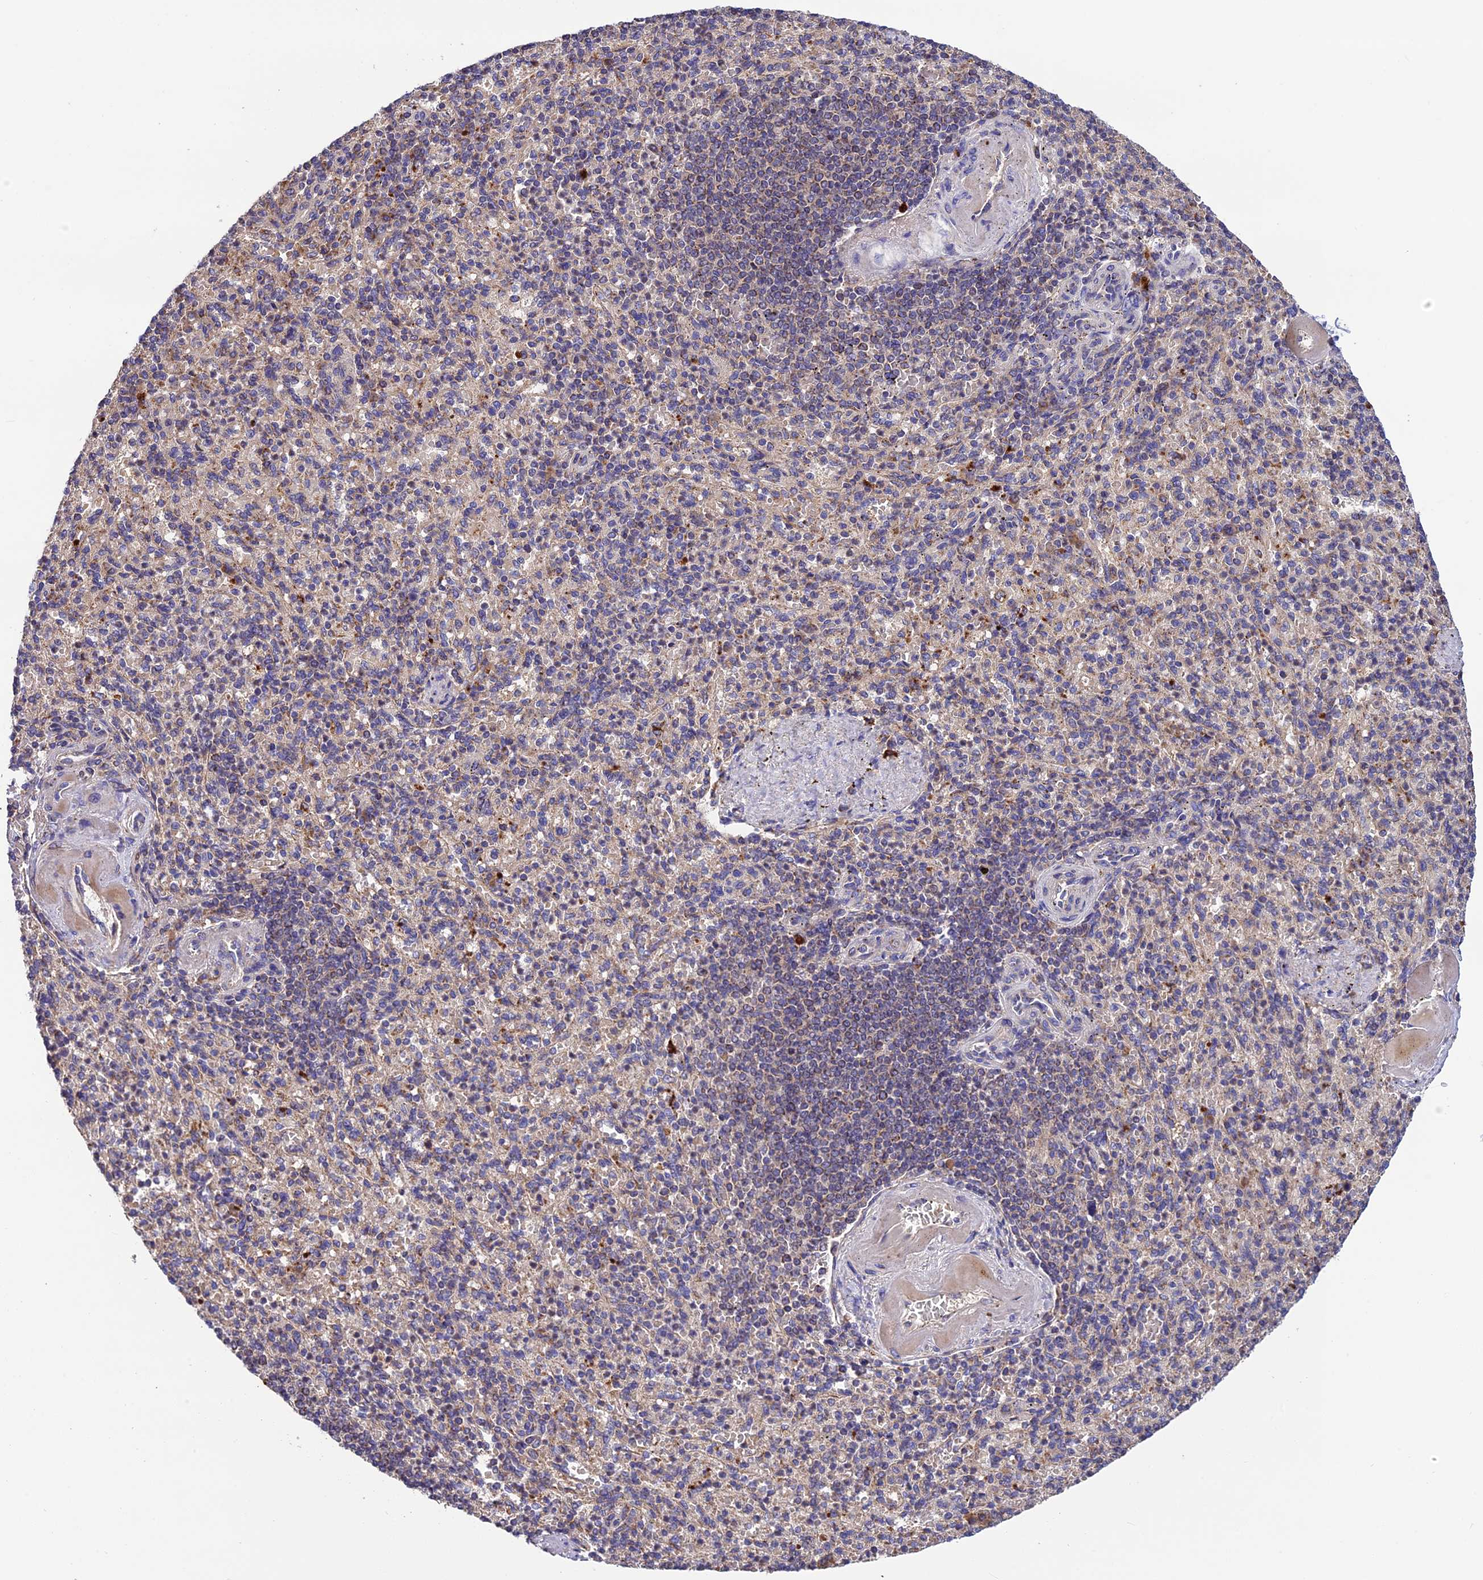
{"staining": {"intensity": "weak", "quantity": "<25%", "location": "cytoplasmic/membranous"}, "tissue": "spleen", "cell_type": "Cells in red pulp", "image_type": "normal", "snomed": [{"axis": "morphology", "description": "Normal tissue, NOS"}, {"axis": "topography", "description": "Spleen"}], "caption": "Photomicrograph shows no significant protein expression in cells in red pulp of benign spleen.", "gene": "PZP", "patient": {"sex": "female", "age": 74}}